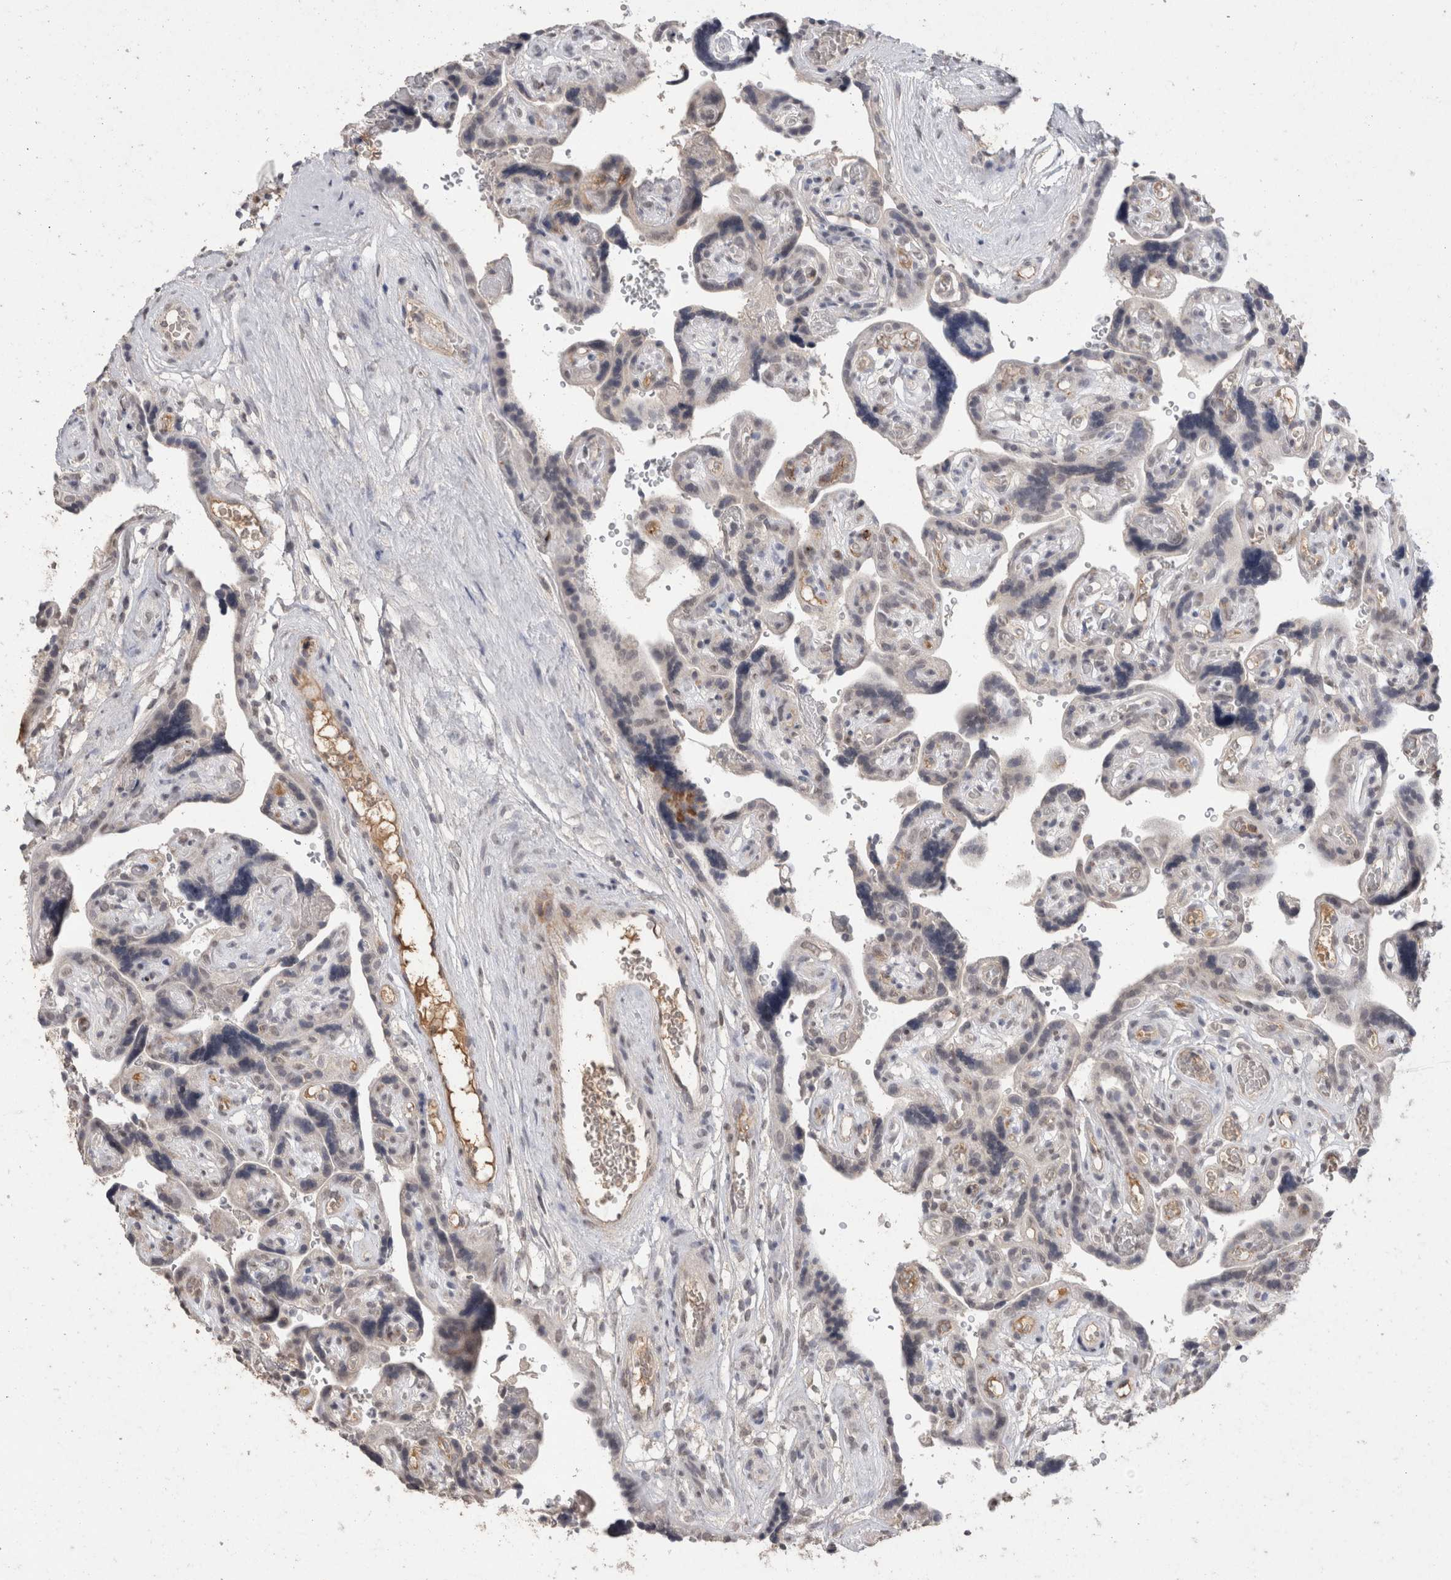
{"staining": {"intensity": "weak", "quantity": "25%-75%", "location": "nuclear"}, "tissue": "placenta", "cell_type": "Decidual cells", "image_type": "normal", "snomed": [{"axis": "morphology", "description": "Normal tissue, NOS"}, {"axis": "topography", "description": "Placenta"}], "caption": "Protein staining by IHC reveals weak nuclear expression in about 25%-75% of decidual cells in benign placenta.", "gene": "CDH13", "patient": {"sex": "female", "age": 30}}